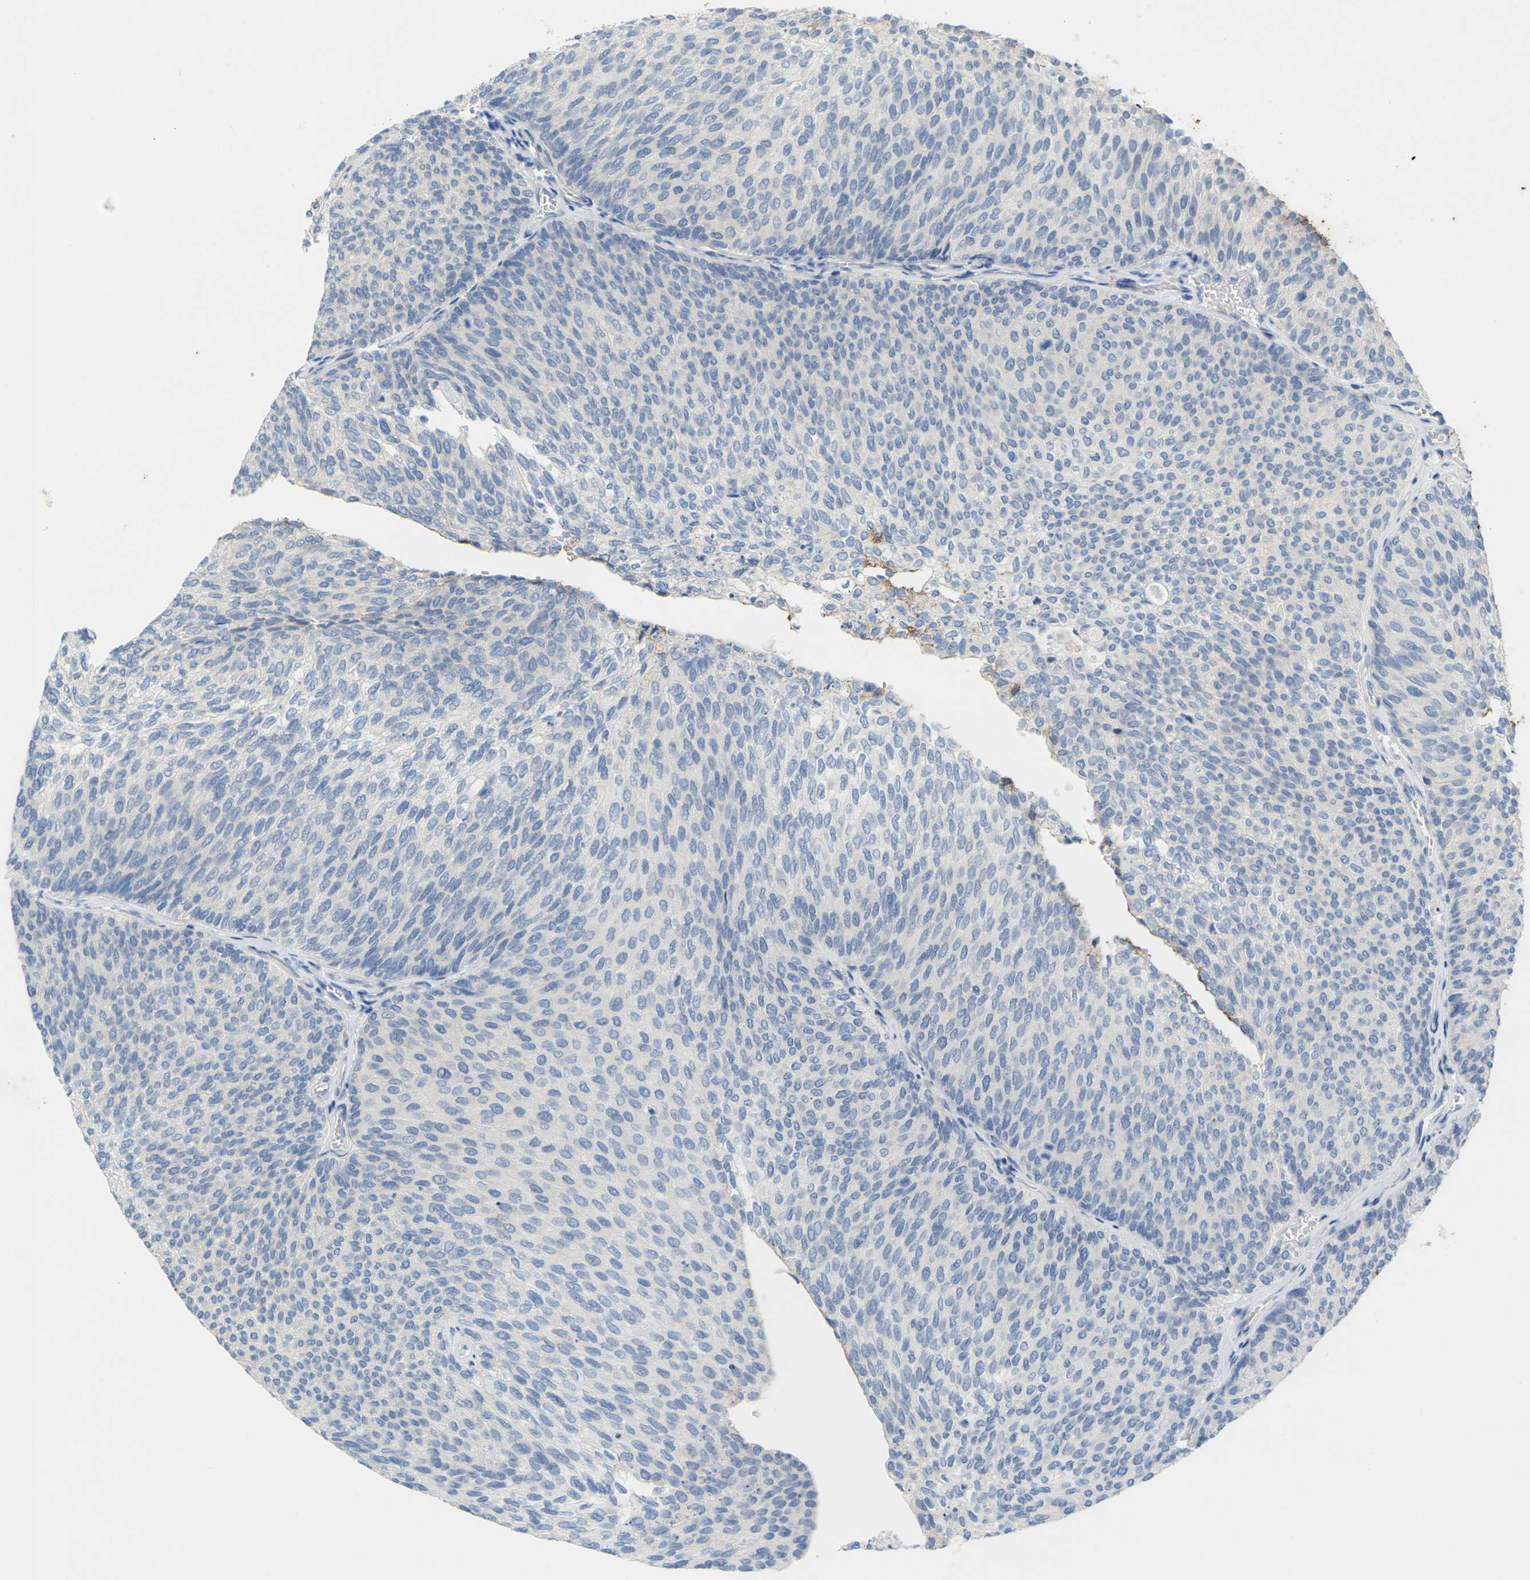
{"staining": {"intensity": "negative", "quantity": "none", "location": "none"}, "tissue": "urothelial cancer", "cell_type": "Tumor cells", "image_type": "cancer", "snomed": [{"axis": "morphology", "description": "Urothelial carcinoma, Low grade"}, {"axis": "topography", "description": "Urinary bladder"}], "caption": "Tumor cells are negative for brown protein staining in low-grade urothelial carcinoma. (DAB immunohistochemistry (IHC) visualized using brightfield microscopy, high magnification).", "gene": "TNNI3", "patient": {"sex": "female", "age": 79}}